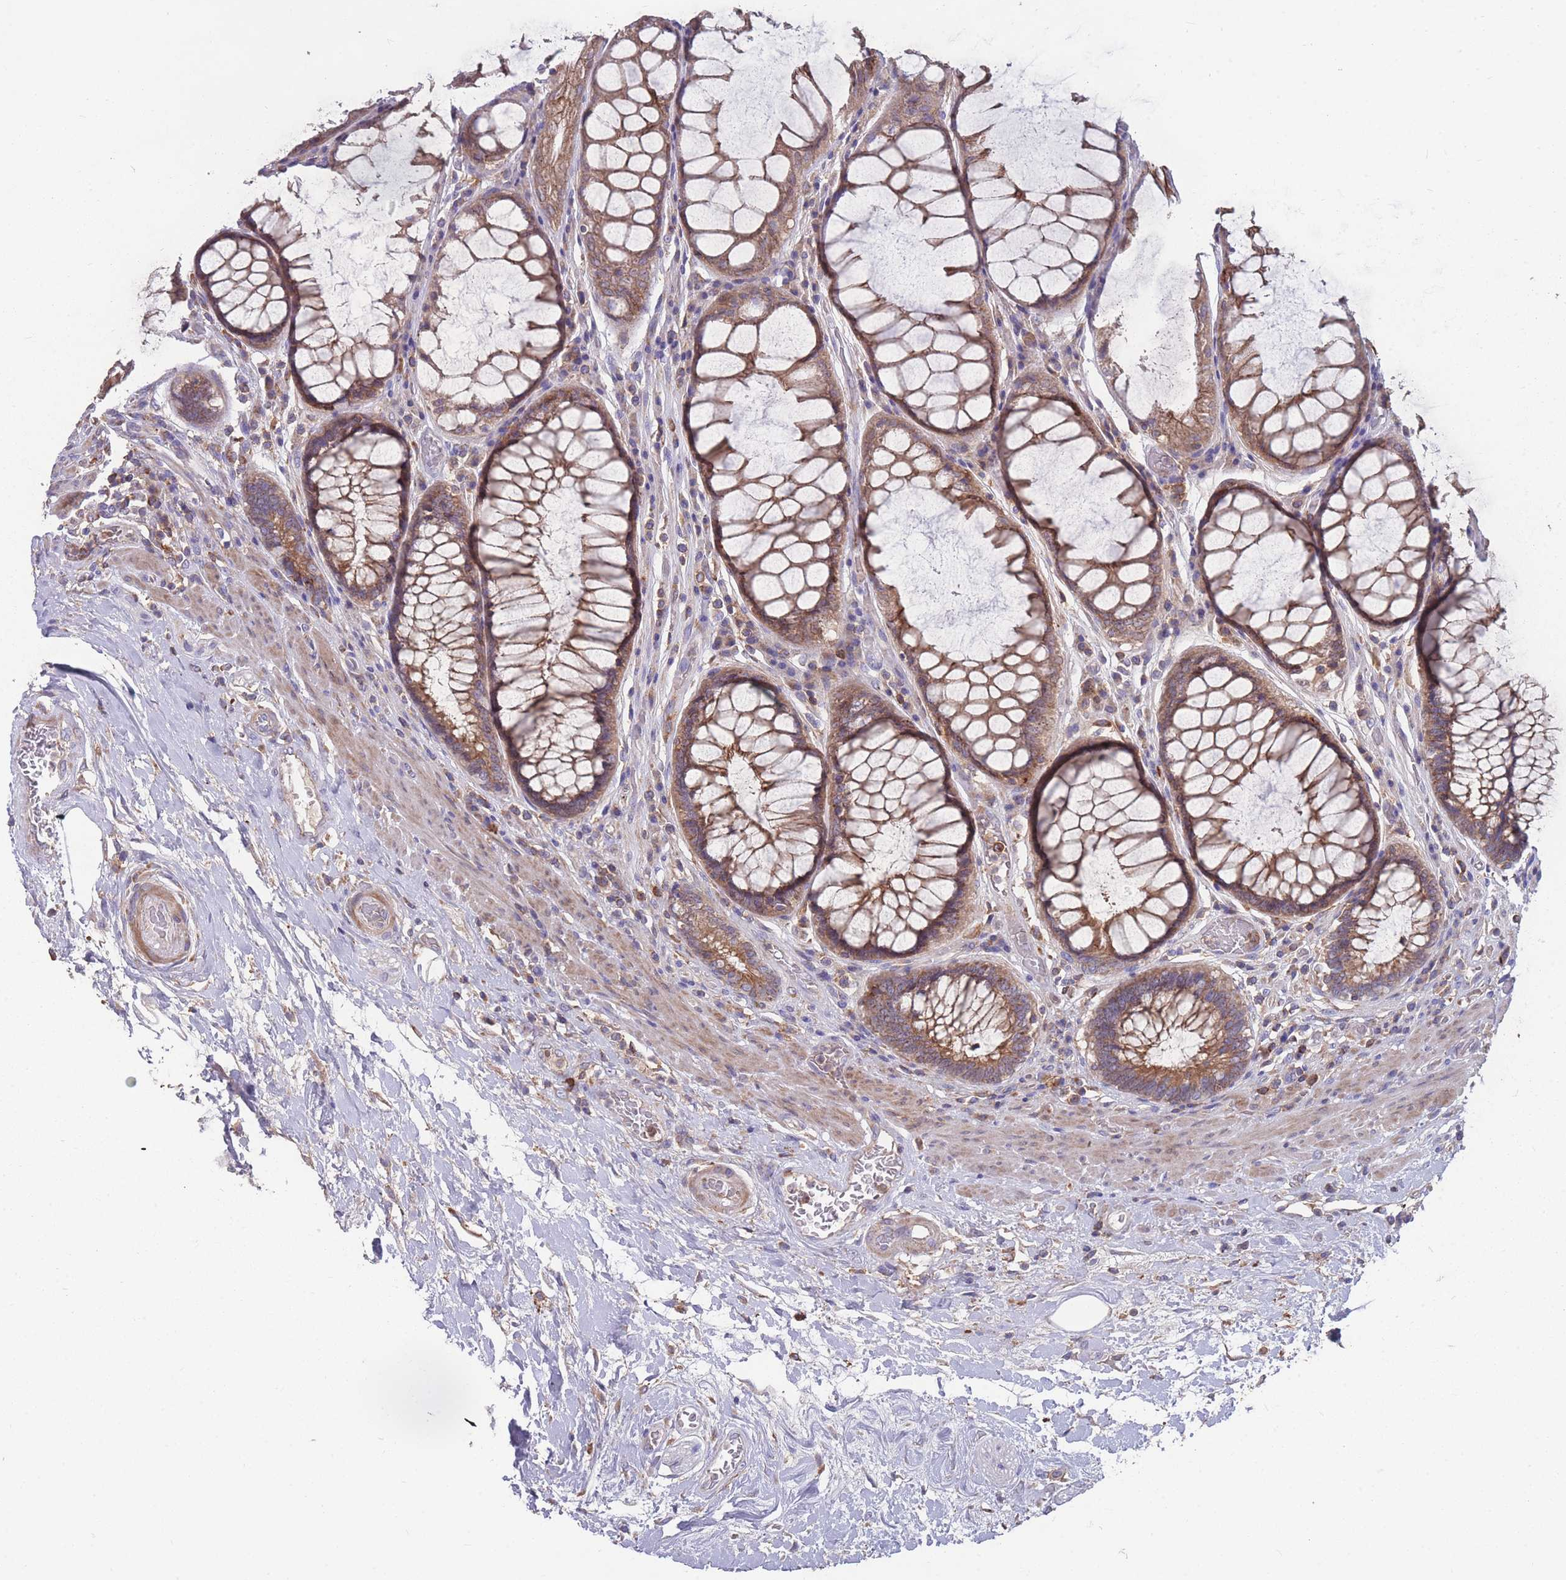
{"staining": {"intensity": "moderate", "quantity": ">75%", "location": "cytoplasmic/membranous"}, "tissue": "rectum", "cell_type": "Glandular cells", "image_type": "normal", "snomed": [{"axis": "morphology", "description": "Normal tissue, NOS"}, {"axis": "topography", "description": "Rectum"}], "caption": "Unremarkable rectum exhibits moderate cytoplasmic/membranous staining in approximately >75% of glandular cells, visualized by immunohistochemistry.", "gene": "CD33", "patient": {"sex": "male", "age": 64}}